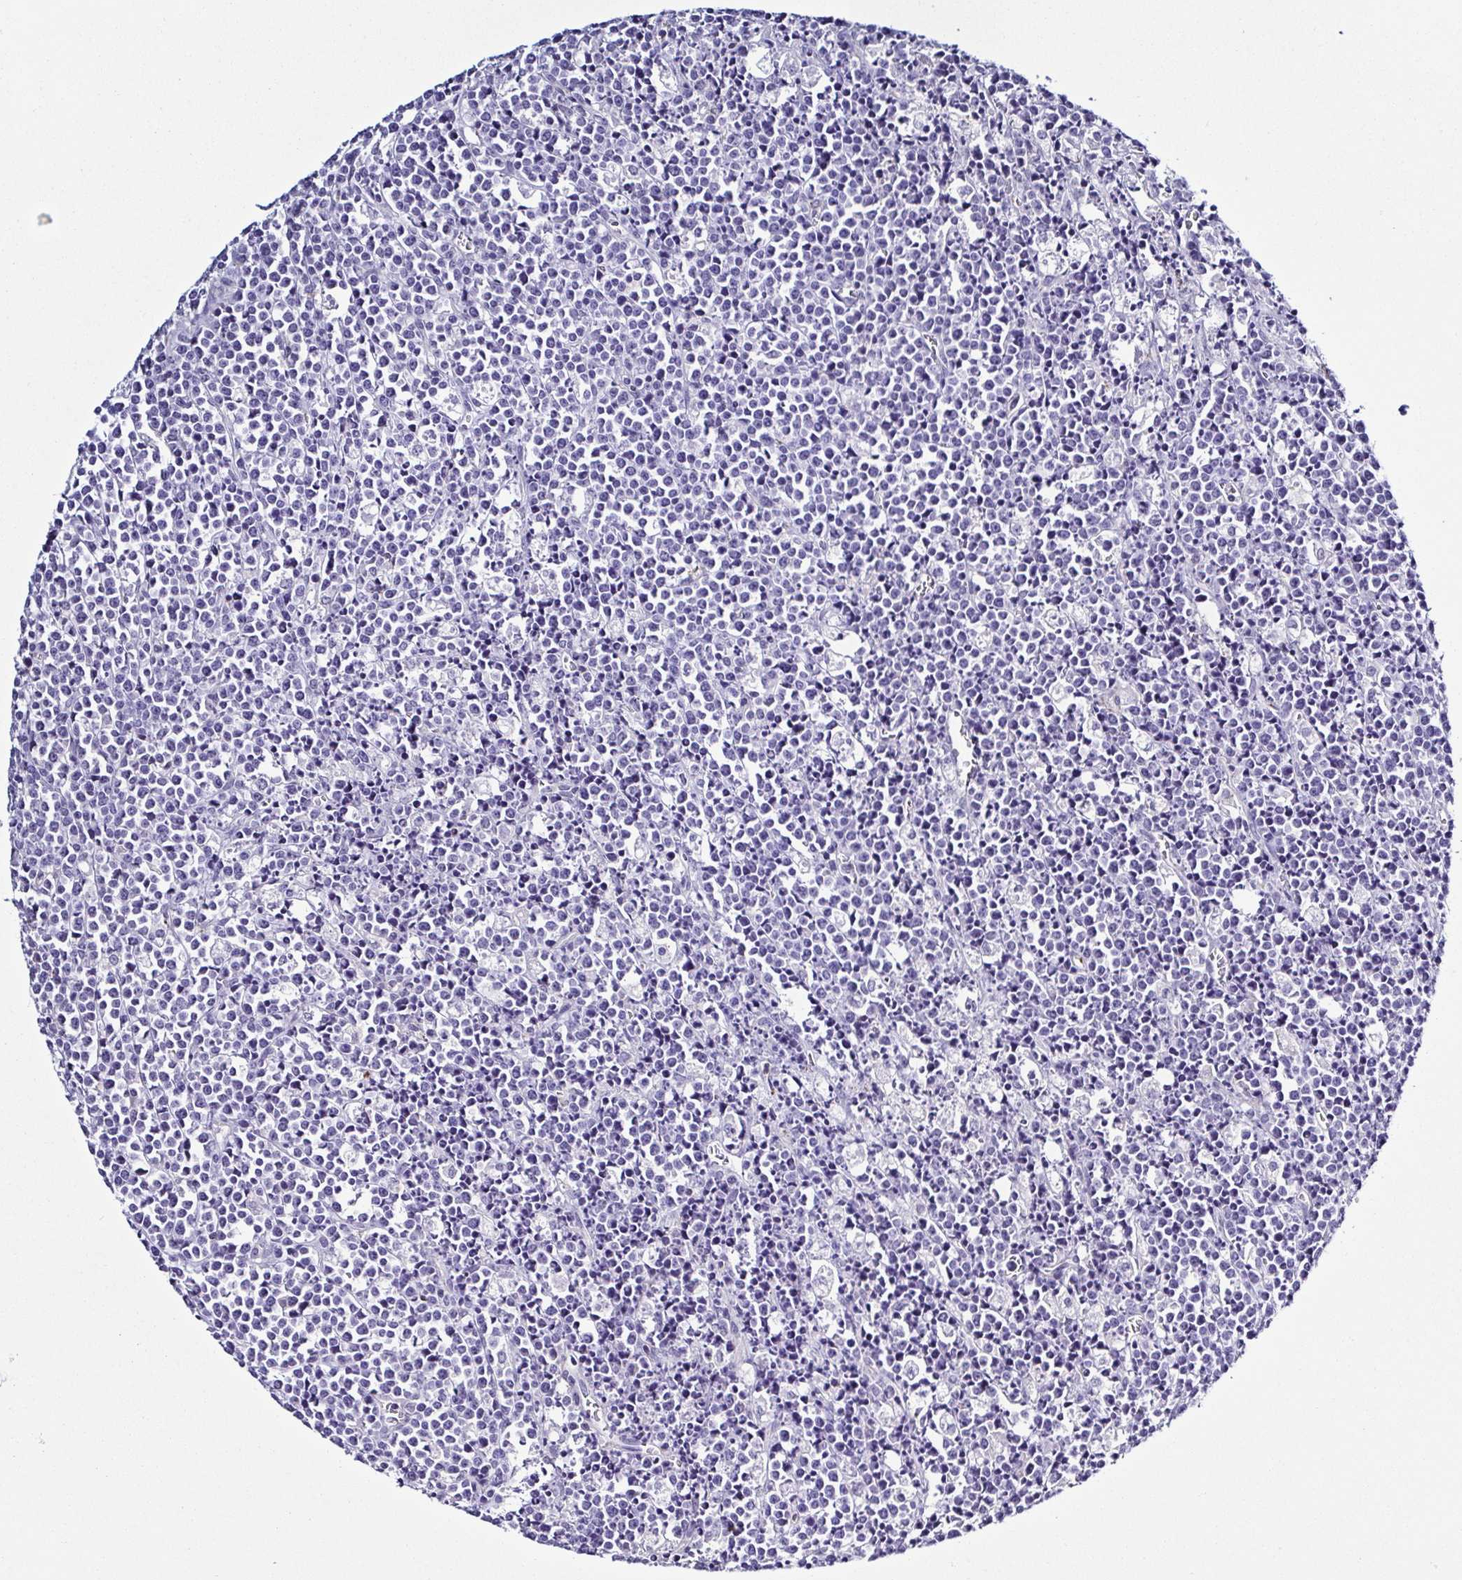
{"staining": {"intensity": "negative", "quantity": "none", "location": "none"}, "tissue": "lymphoma", "cell_type": "Tumor cells", "image_type": "cancer", "snomed": [{"axis": "morphology", "description": "Malignant lymphoma, non-Hodgkin's type, High grade"}, {"axis": "topography", "description": "Ovary"}], "caption": "High power microscopy photomicrograph of an IHC histopathology image of malignant lymphoma, non-Hodgkin's type (high-grade), revealing no significant positivity in tumor cells. (Immunohistochemistry (ihc), brightfield microscopy, high magnification).", "gene": "TNNT2", "patient": {"sex": "female", "age": 56}}